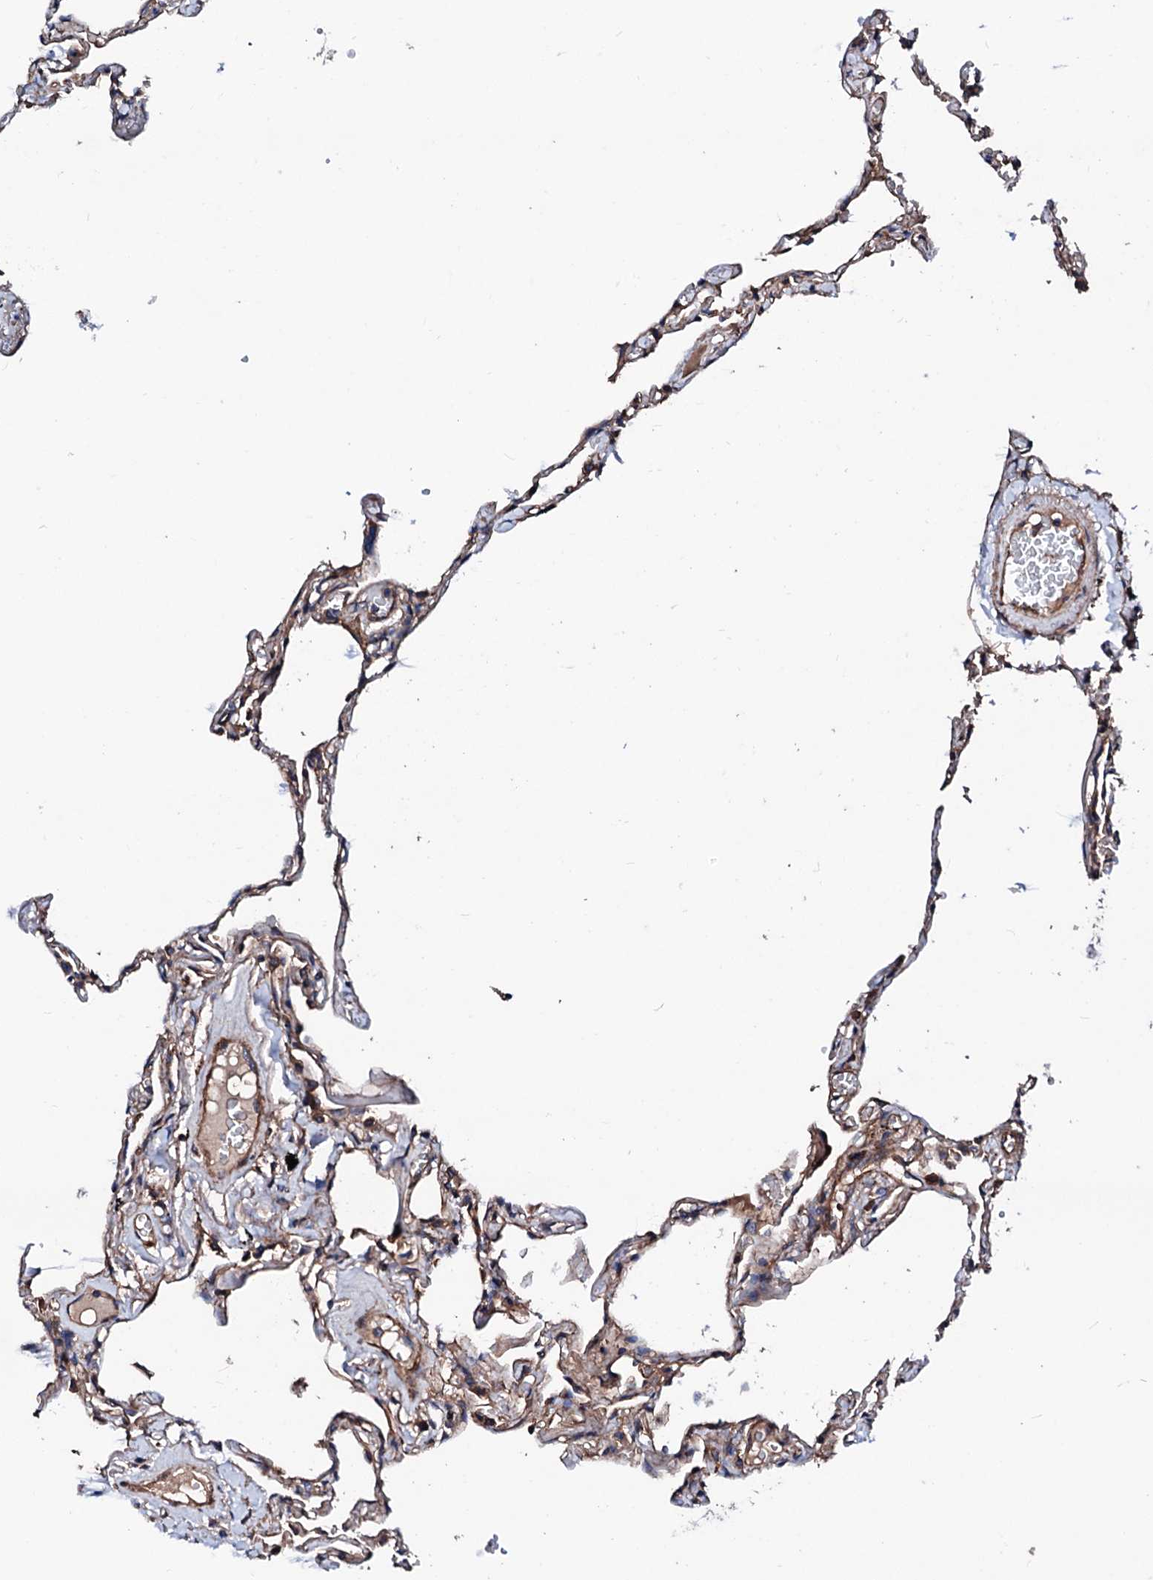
{"staining": {"intensity": "moderate", "quantity": ">75%", "location": "cytoplasmic/membranous"}, "tissue": "lung", "cell_type": "Alveolar cells", "image_type": "normal", "snomed": [{"axis": "morphology", "description": "Normal tissue, NOS"}, {"axis": "topography", "description": "Lung"}], "caption": "Moderate cytoplasmic/membranous positivity is seen in about >75% of alveolar cells in unremarkable lung. The protein is shown in brown color, while the nuclei are stained blue.", "gene": "TBCEL", "patient": {"sex": "female", "age": 67}}